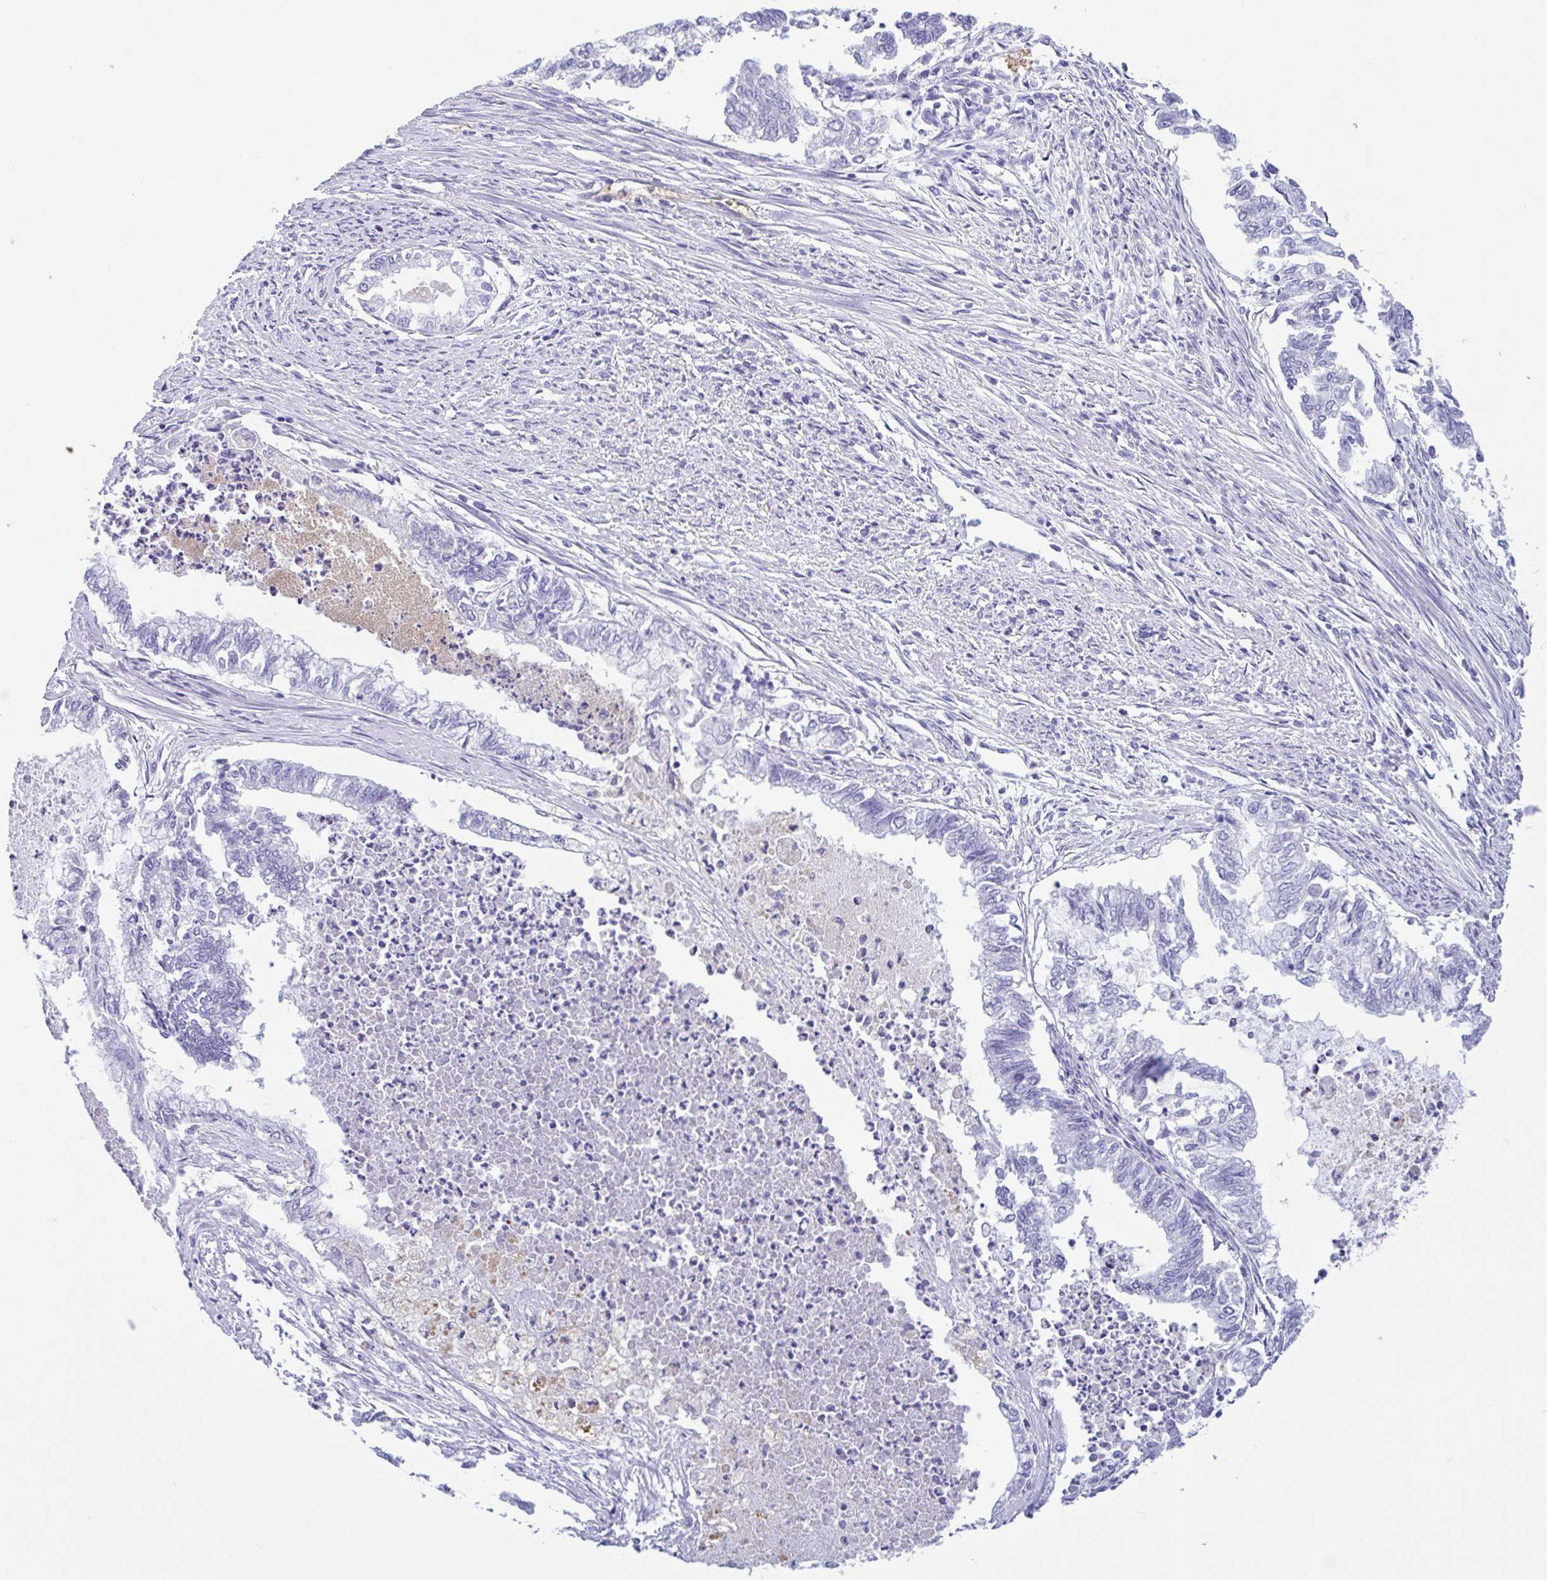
{"staining": {"intensity": "negative", "quantity": "none", "location": "none"}, "tissue": "endometrial cancer", "cell_type": "Tumor cells", "image_type": "cancer", "snomed": [{"axis": "morphology", "description": "Adenocarcinoma, NOS"}, {"axis": "topography", "description": "Endometrium"}], "caption": "This histopathology image is of endometrial adenocarcinoma stained with immunohistochemistry to label a protein in brown with the nuclei are counter-stained blue. There is no staining in tumor cells.", "gene": "TMEM79", "patient": {"sex": "female", "age": 79}}